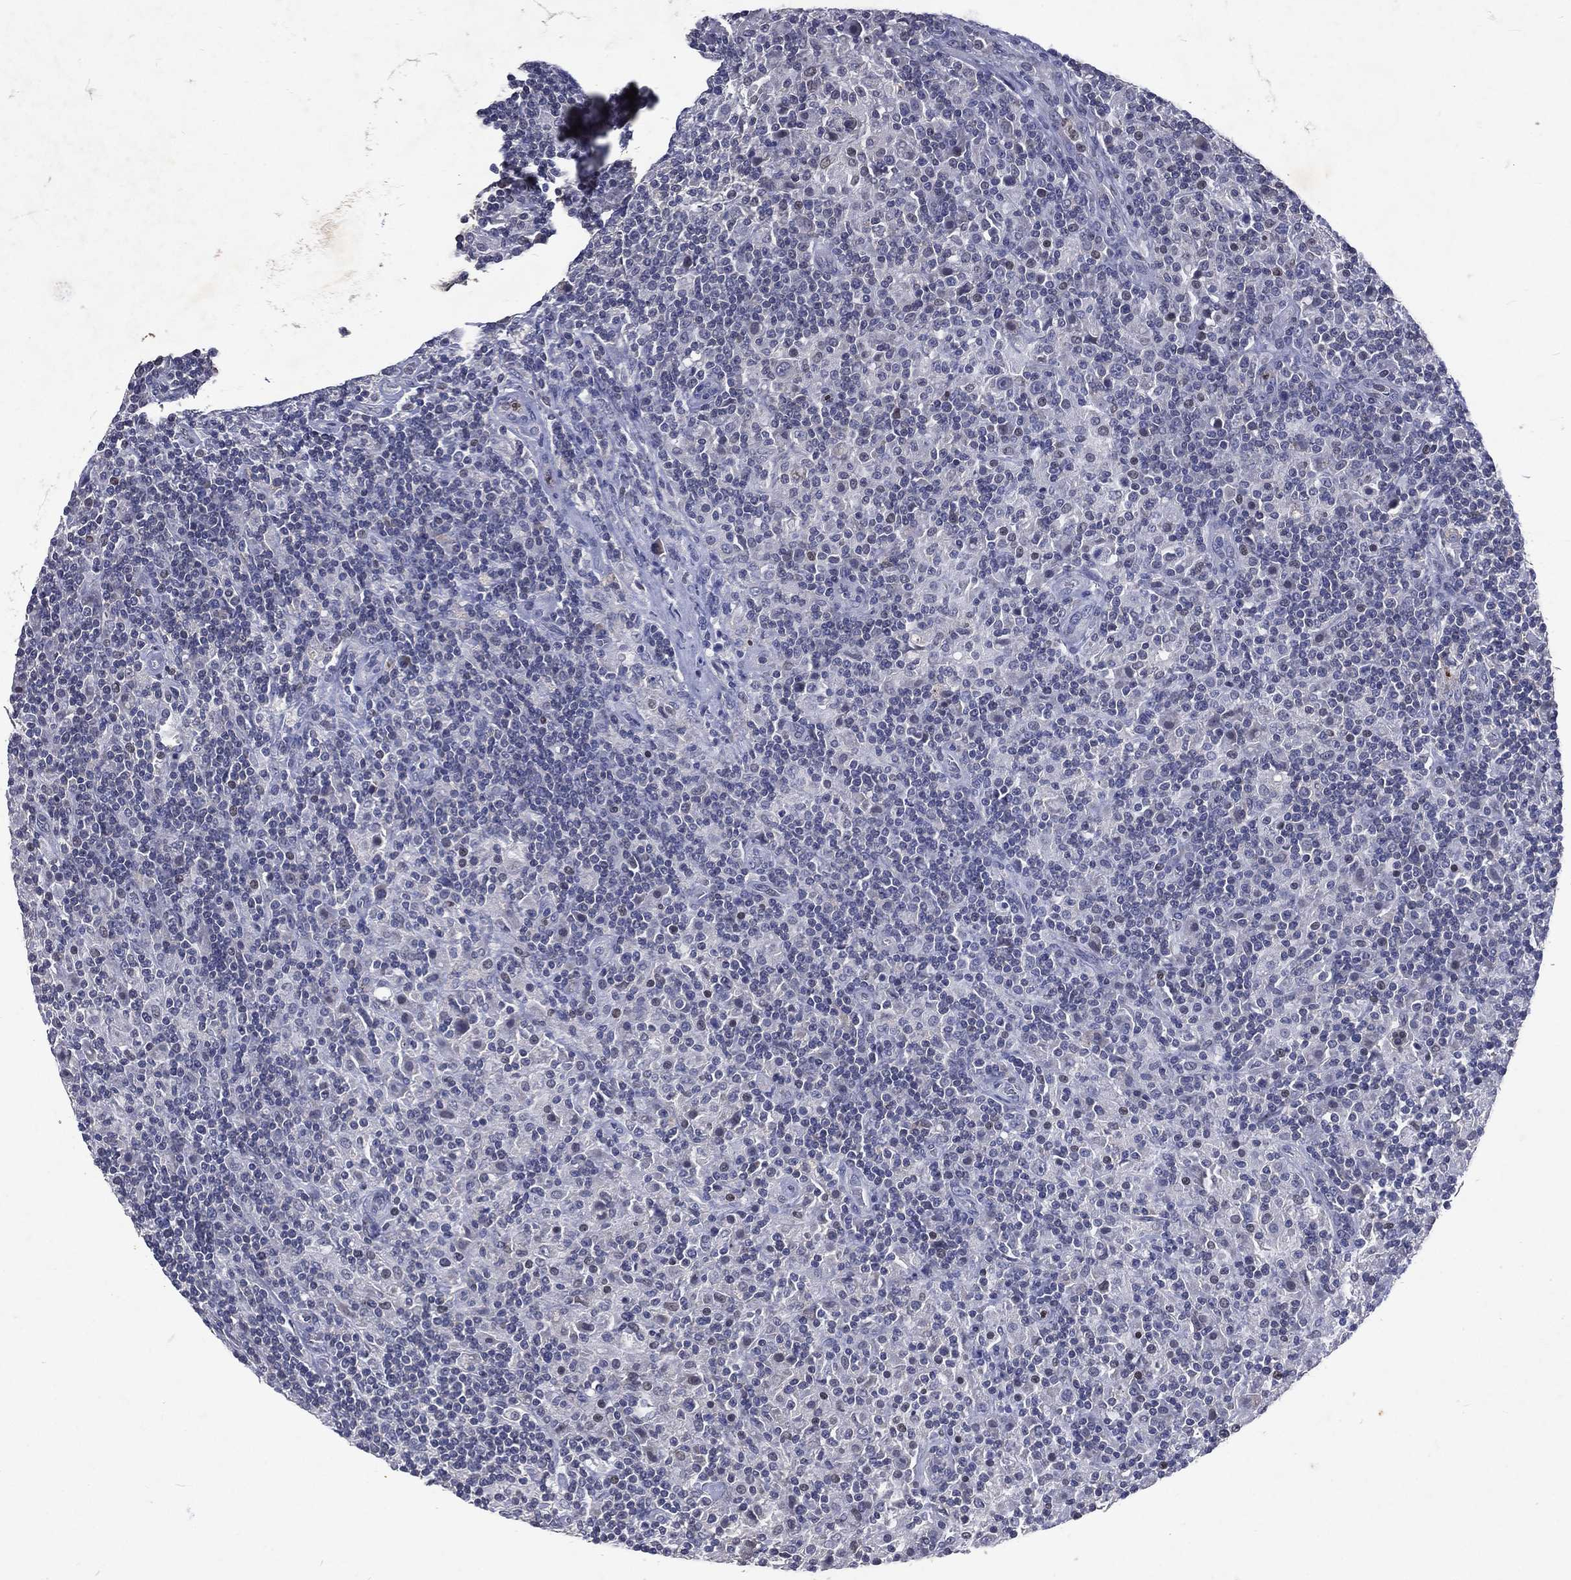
{"staining": {"intensity": "negative", "quantity": "none", "location": "none"}, "tissue": "lymphoma", "cell_type": "Tumor cells", "image_type": "cancer", "snomed": [{"axis": "morphology", "description": "Hodgkin's disease, NOS"}, {"axis": "topography", "description": "Lymph node"}], "caption": "Hodgkin's disease was stained to show a protein in brown. There is no significant positivity in tumor cells.", "gene": "SLC34A2", "patient": {"sex": "male", "age": 70}}